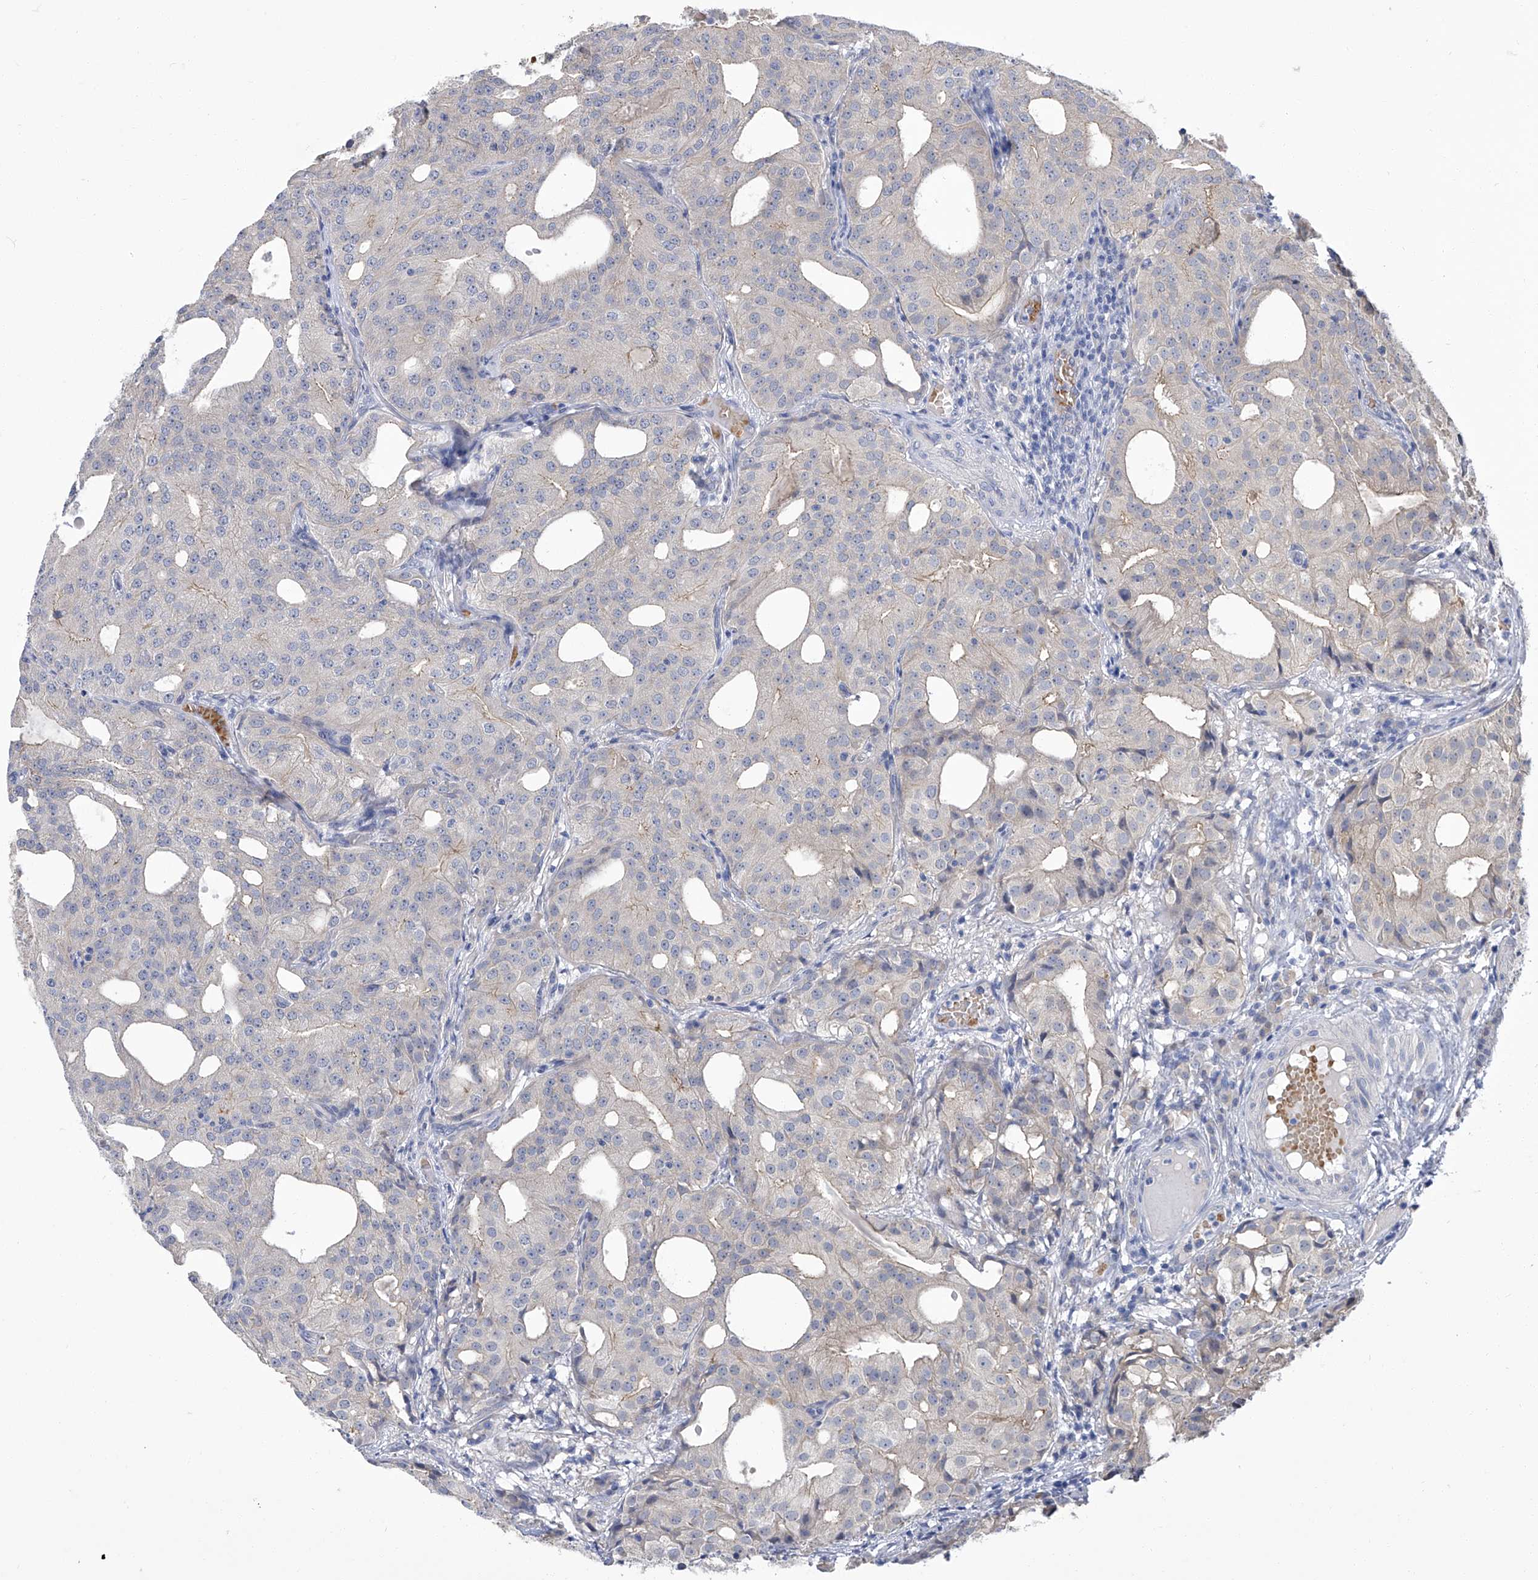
{"staining": {"intensity": "negative", "quantity": "none", "location": "none"}, "tissue": "prostate cancer", "cell_type": "Tumor cells", "image_type": "cancer", "snomed": [{"axis": "morphology", "description": "Adenocarcinoma, Medium grade"}, {"axis": "topography", "description": "Prostate"}], "caption": "This is an immunohistochemistry (IHC) micrograph of prostate adenocarcinoma (medium-grade). There is no staining in tumor cells.", "gene": "PARD3", "patient": {"sex": "male", "age": 88}}